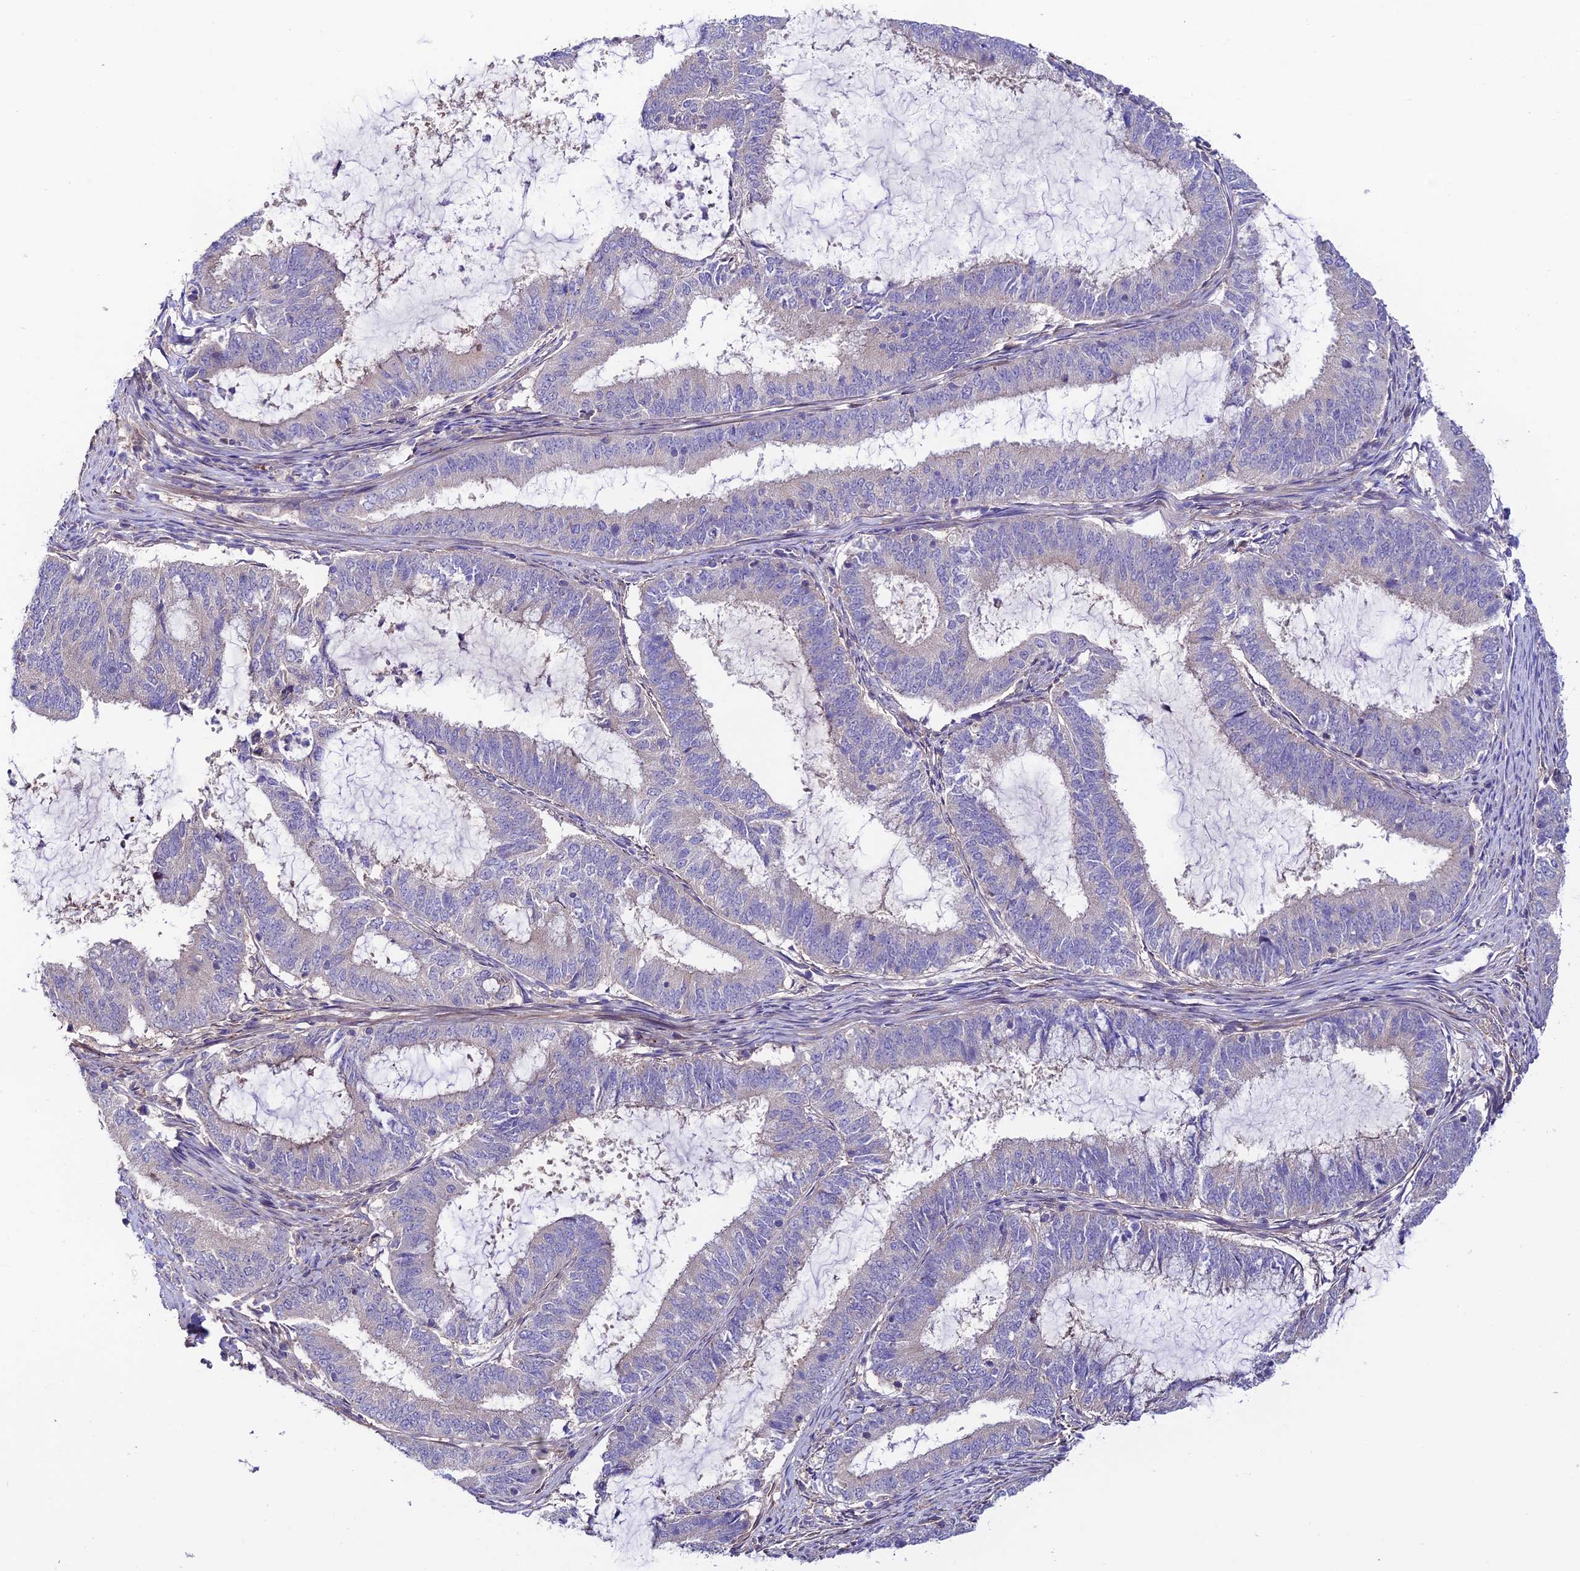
{"staining": {"intensity": "negative", "quantity": "none", "location": "none"}, "tissue": "endometrial cancer", "cell_type": "Tumor cells", "image_type": "cancer", "snomed": [{"axis": "morphology", "description": "Adenocarcinoma, NOS"}, {"axis": "topography", "description": "Endometrium"}], "caption": "Immunohistochemistry histopathology image of human endometrial cancer (adenocarcinoma) stained for a protein (brown), which shows no expression in tumor cells.", "gene": "BRME1", "patient": {"sex": "female", "age": 51}}